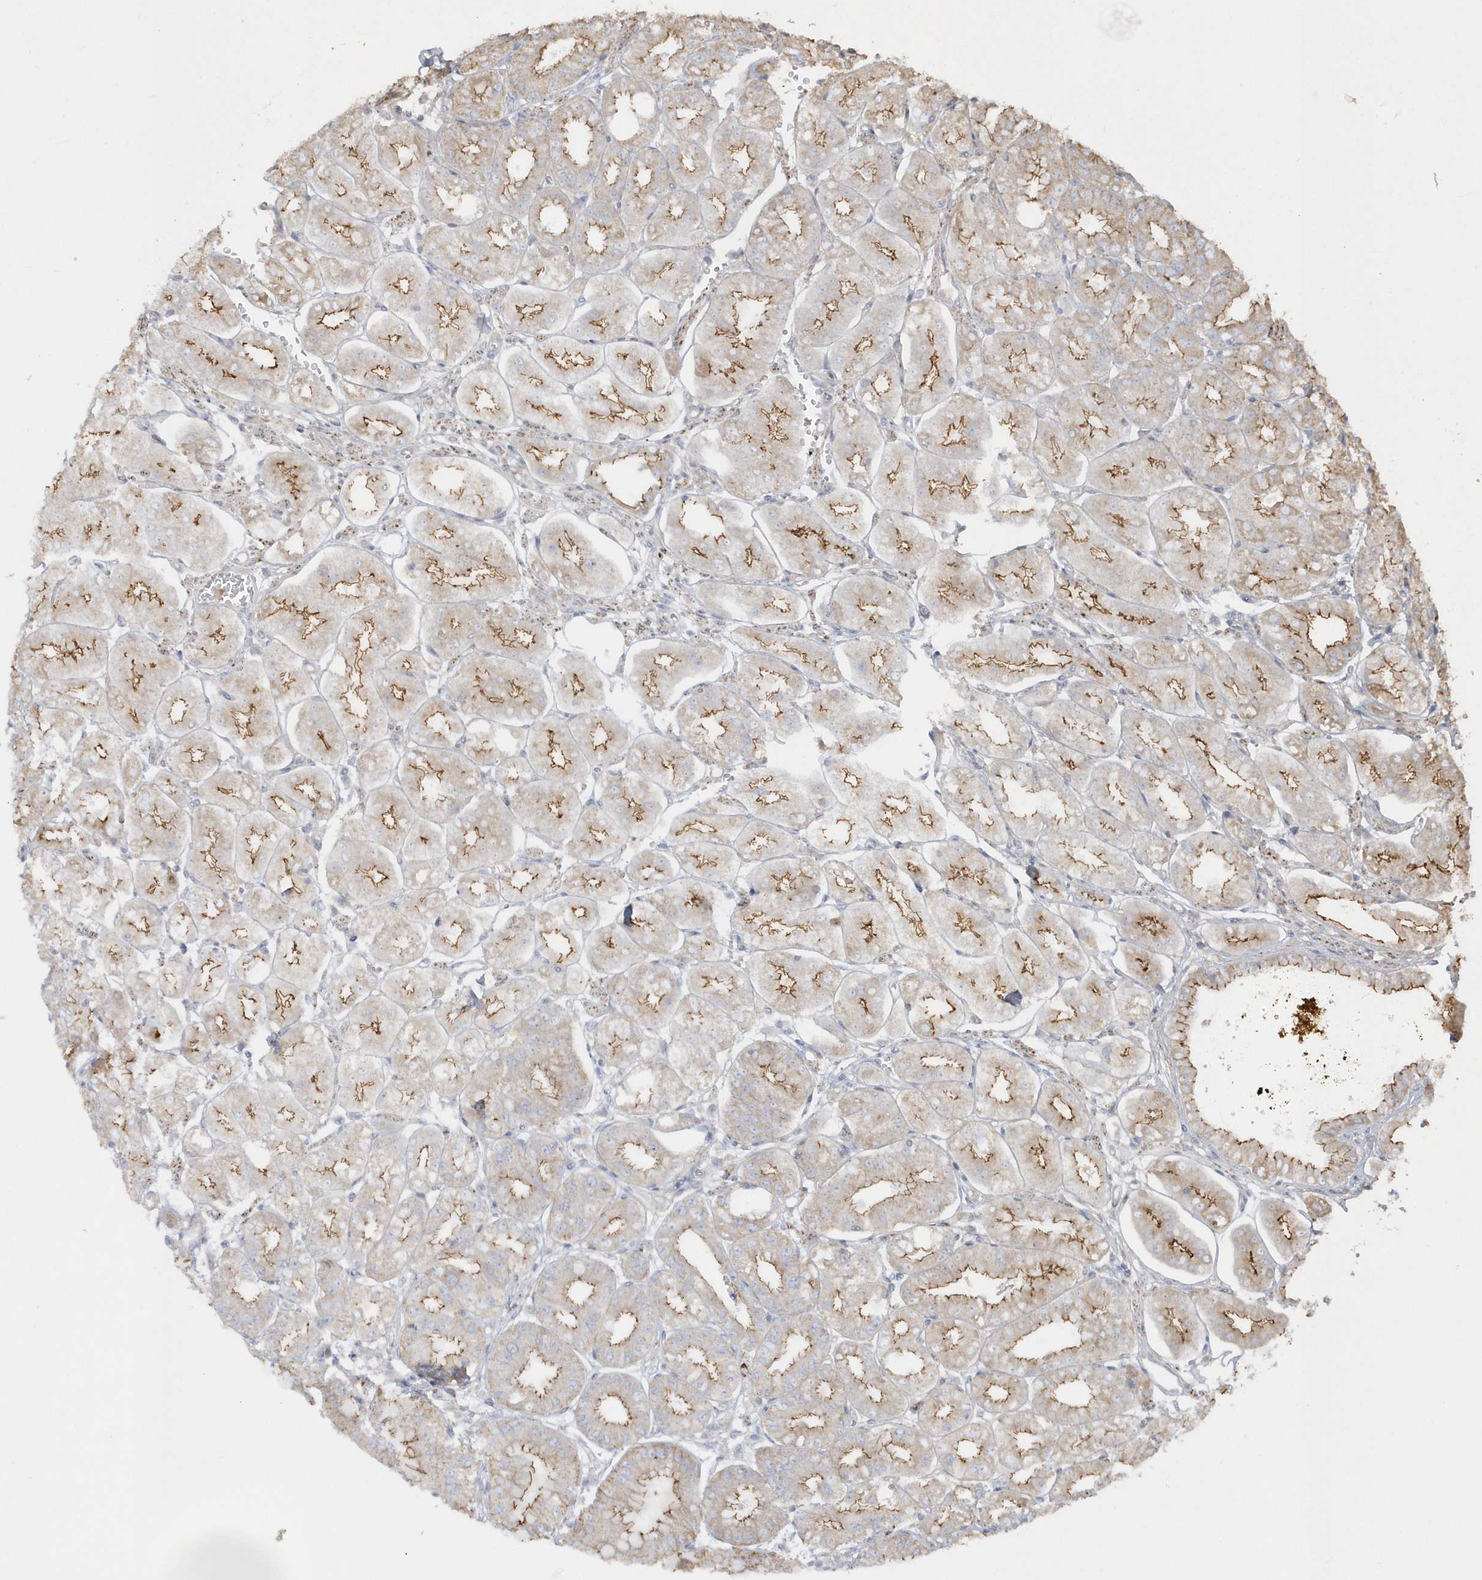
{"staining": {"intensity": "moderate", "quantity": ">75%", "location": "cytoplasmic/membranous"}, "tissue": "stomach", "cell_type": "Glandular cells", "image_type": "normal", "snomed": [{"axis": "morphology", "description": "Normal tissue, NOS"}, {"axis": "topography", "description": "Stomach, lower"}], "caption": "Brown immunohistochemical staining in benign stomach exhibits moderate cytoplasmic/membranous expression in about >75% of glandular cells.", "gene": "DNAJC18", "patient": {"sex": "male", "age": 71}}